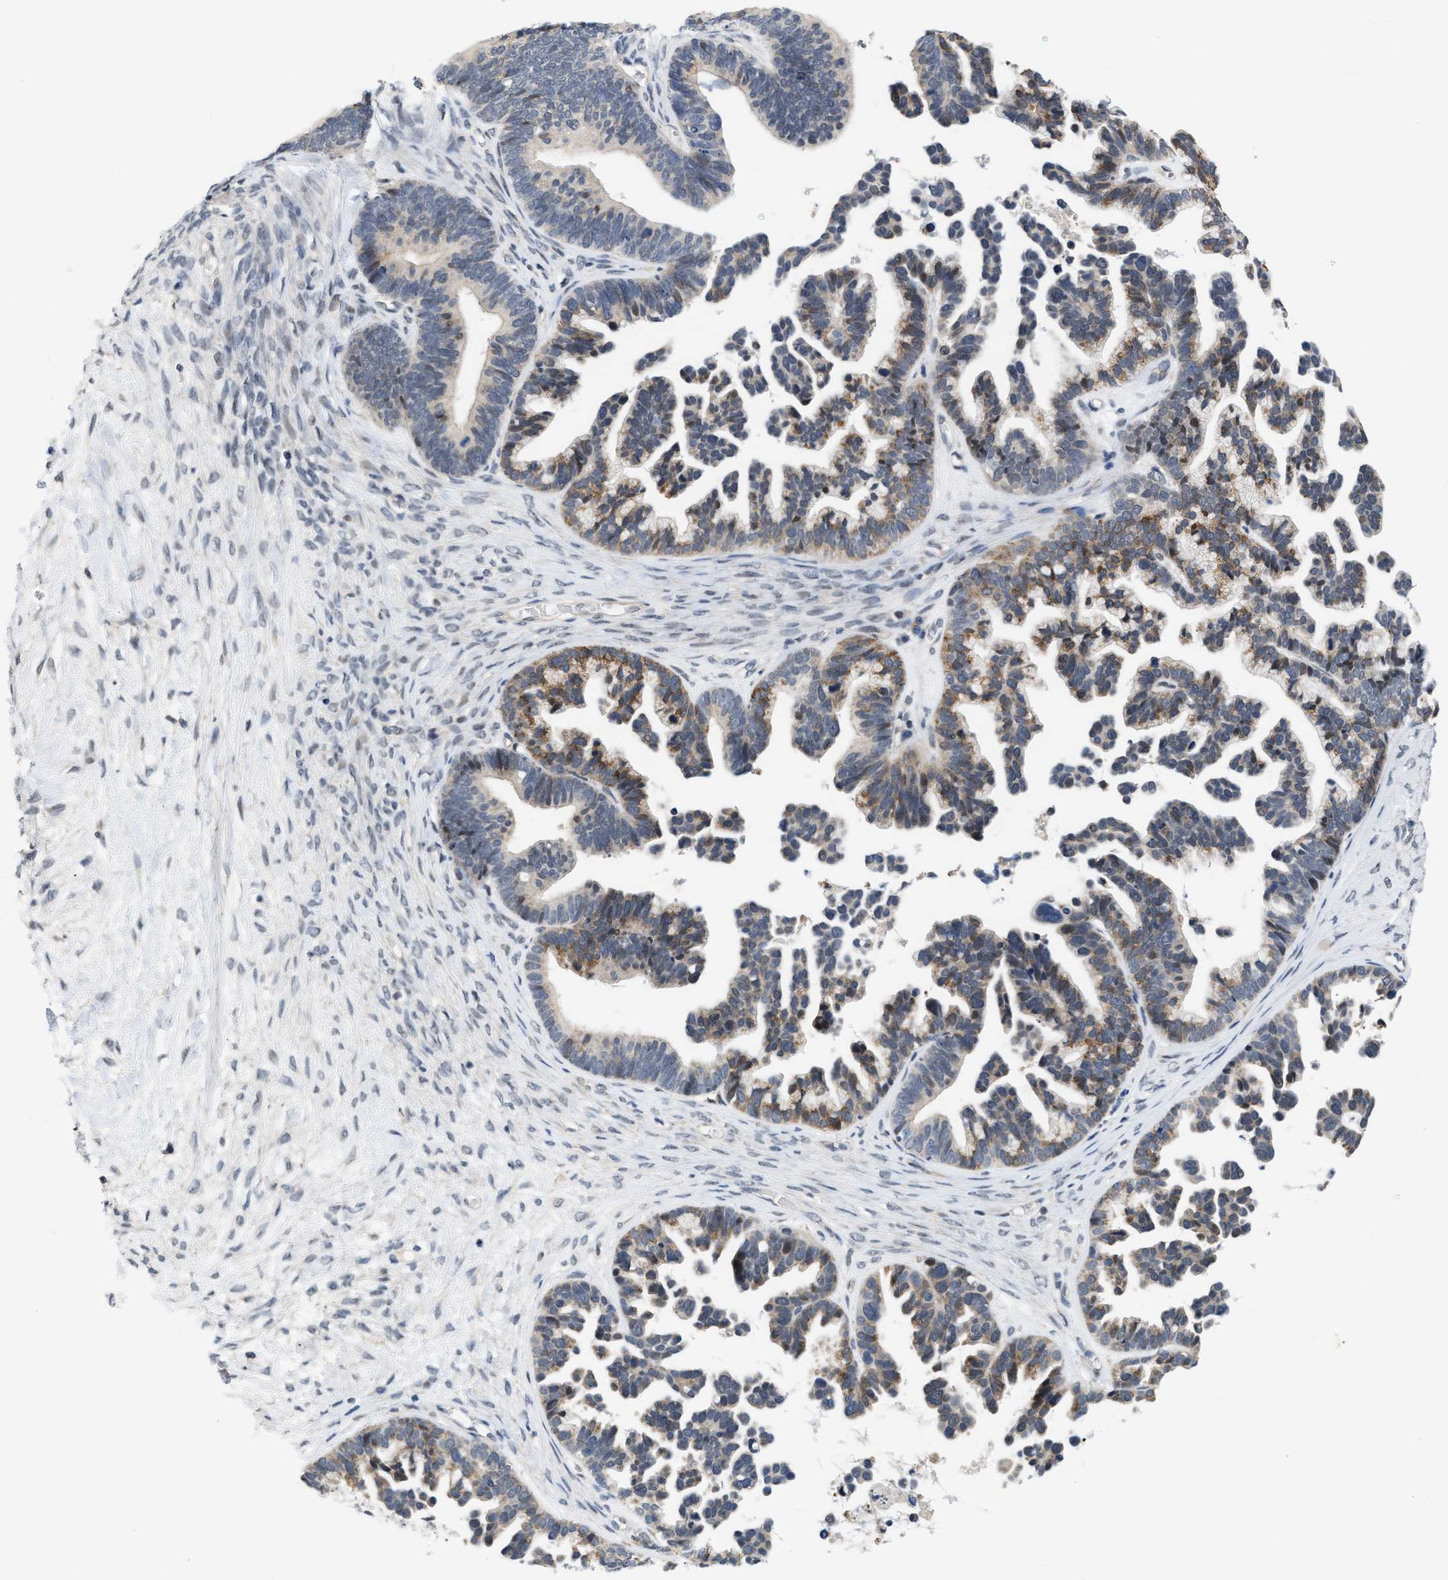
{"staining": {"intensity": "moderate", "quantity": ">75%", "location": "cytoplasmic/membranous"}, "tissue": "ovarian cancer", "cell_type": "Tumor cells", "image_type": "cancer", "snomed": [{"axis": "morphology", "description": "Cystadenocarcinoma, serous, NOS"}, {"axis": "topography", "description": "Ovary"}], "caption": "Ovarian cancer stained for a protein (brown) shows moderate cytoplasmic/membranous positive expression in about >75% of tumor cells.", "gene": "TXNRD3", "patient": {"sex": "female", "age": 56}}